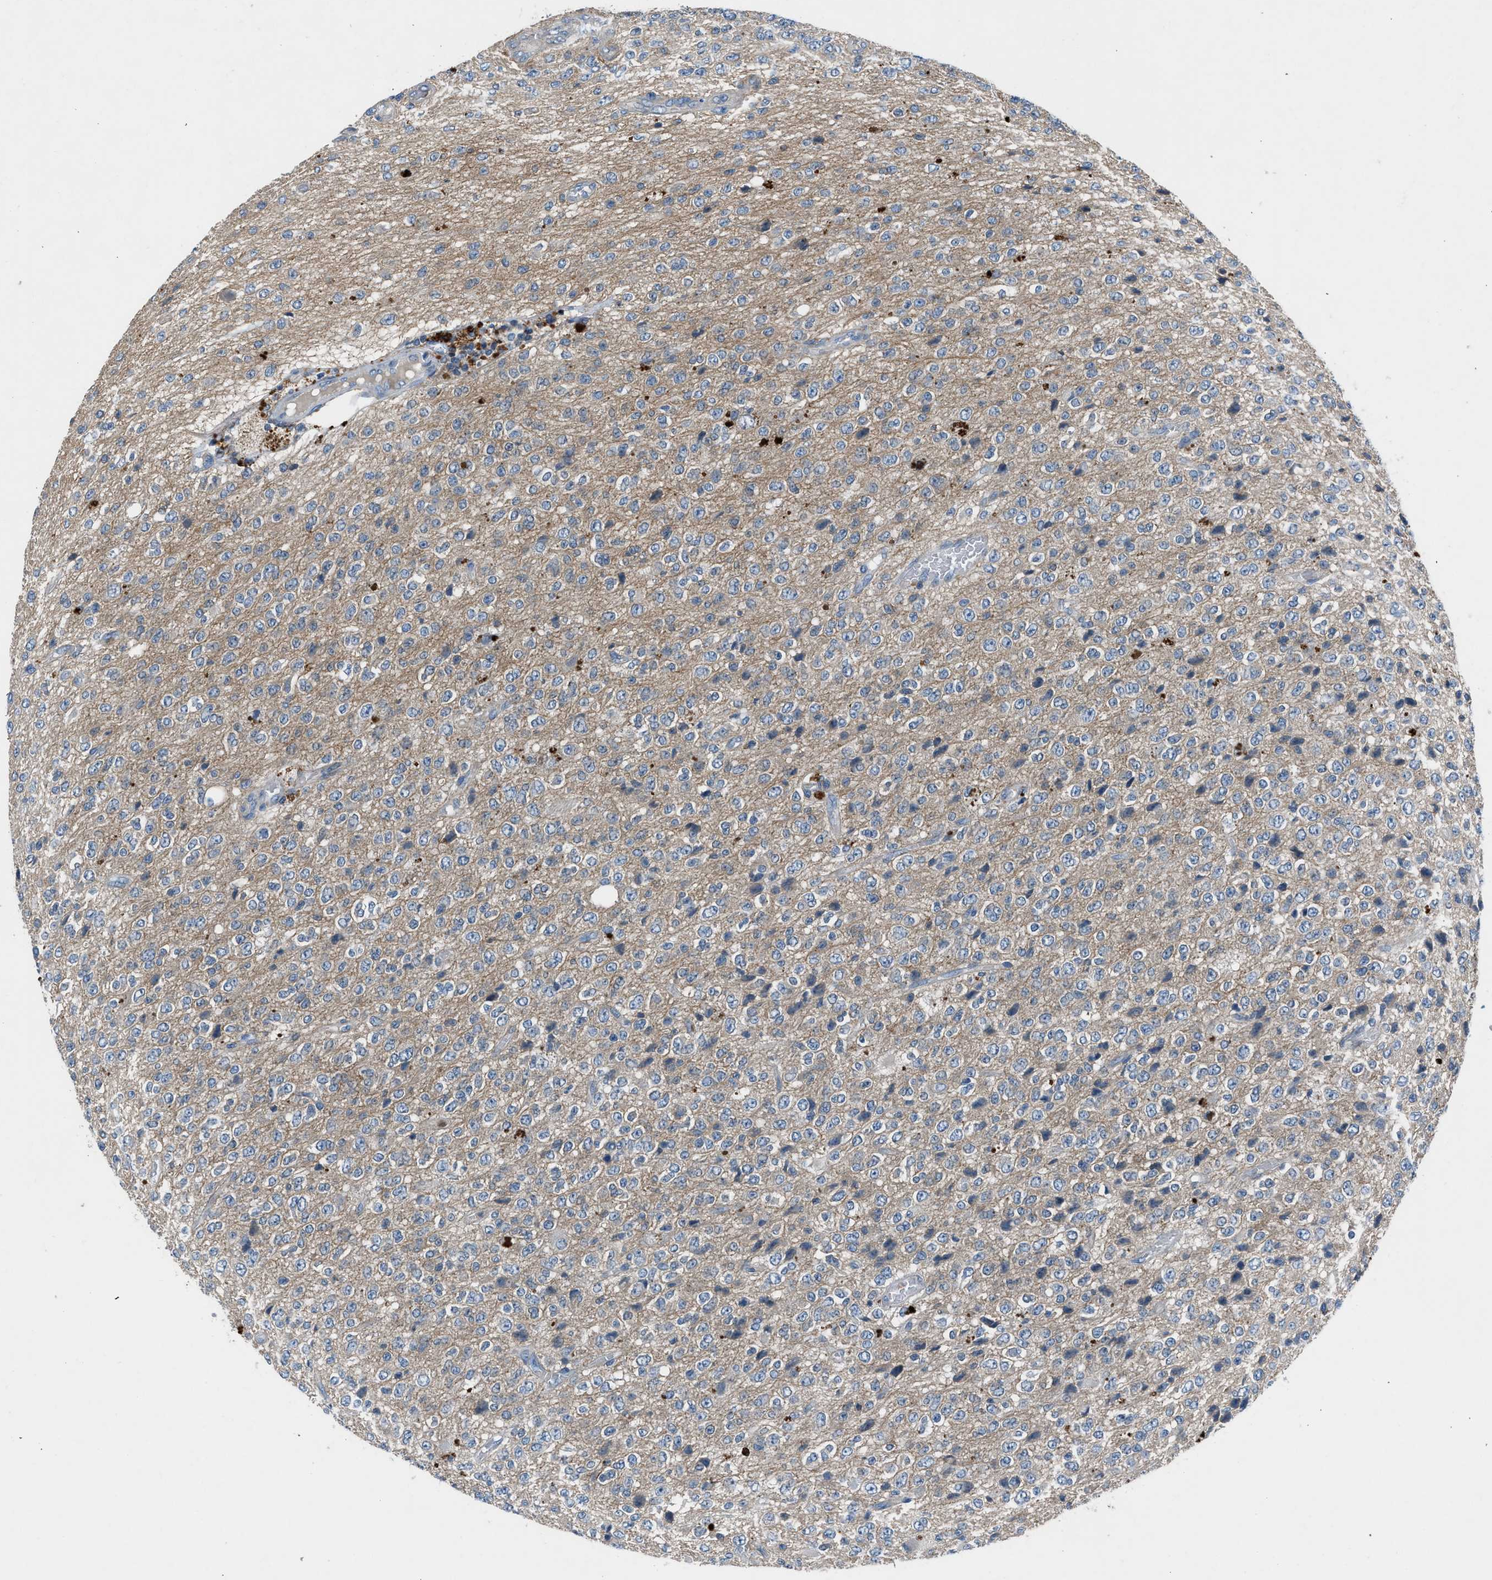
{"staining": {"intensity": "weak", "quantity": "25%-75%", "location": "cytoplasmic/membranous"}, "tissue": "glioma", "cell_type": "Tumor cells", "image_type": "cancer", "snomed": [{"axis": "morphology", "description": "Glioma, malignant, High grade"}, {"axis": "topography", "description": "pancreas cauda"}], "caption": "IHC (DAB (3,3'-diaminobenzidine)) staining of malignant high-grade glioma shows weak cytoplasmic/membranous protein expression in about 25%-75% of tumor cells. Nuclei are stained in blue.", "gene": "BMP1", "patient": {"sex": "male", "age": 60}}